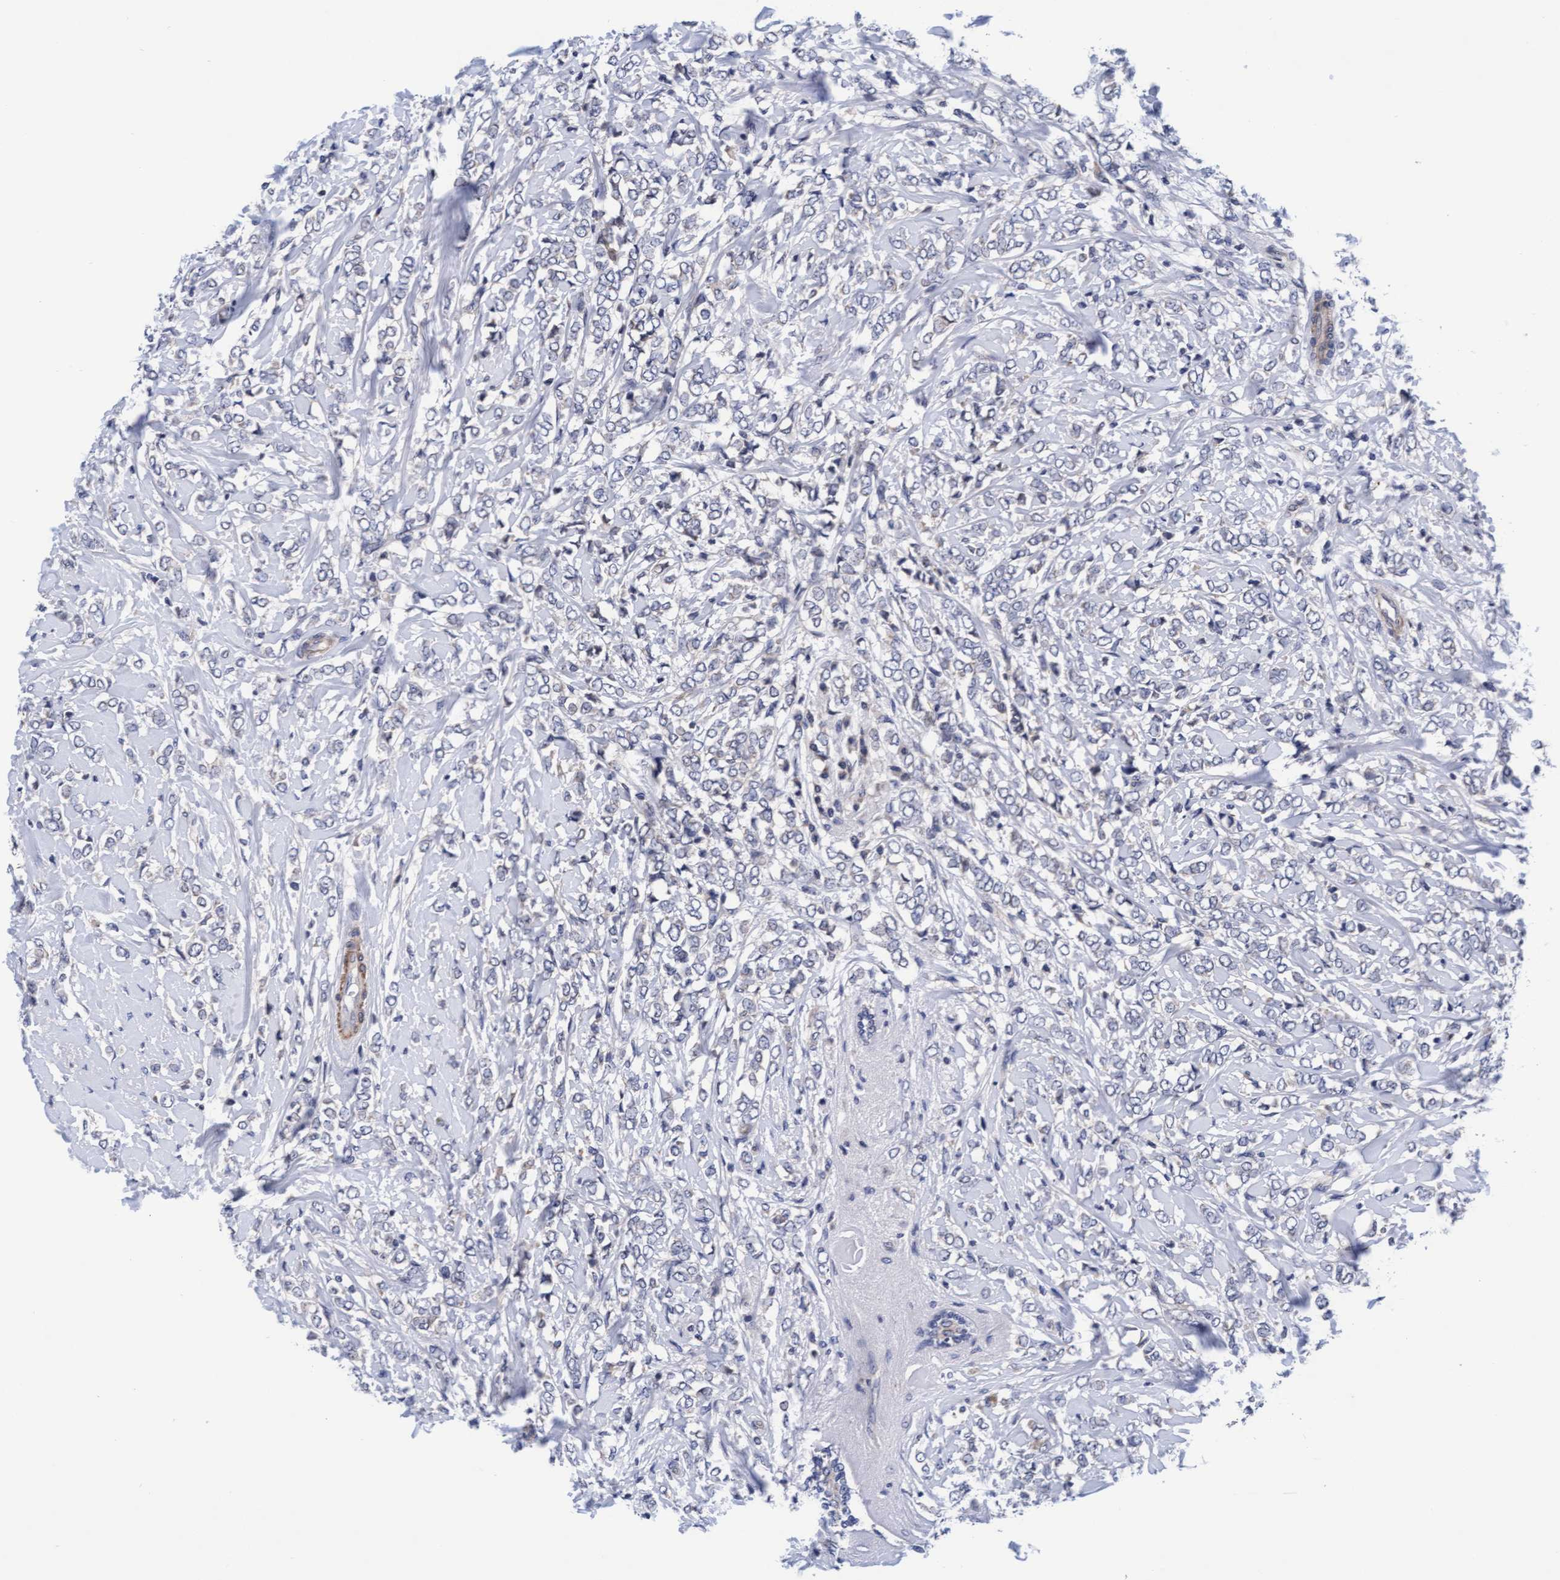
{"staining": {"intensity": "negative", "quantity": "none", "location": "none"}, "tissue": "breast cancer", "cell_type": "Tumor cells", "image_type": "cancer", "snomed": [{"axis": "morphology", "description": "Normal tissue, NOS"}, {"axis": "morphology", "description": "Lobular carcinoma"}, {"axis": "topography", "description": "Breast"}], "caption": "A histopathology image of human lobular carcinoma (breast) is negative for staining in tumor cells.", "gene": "EFCAB13", "patient": {"sex": "female", "age": 47}}